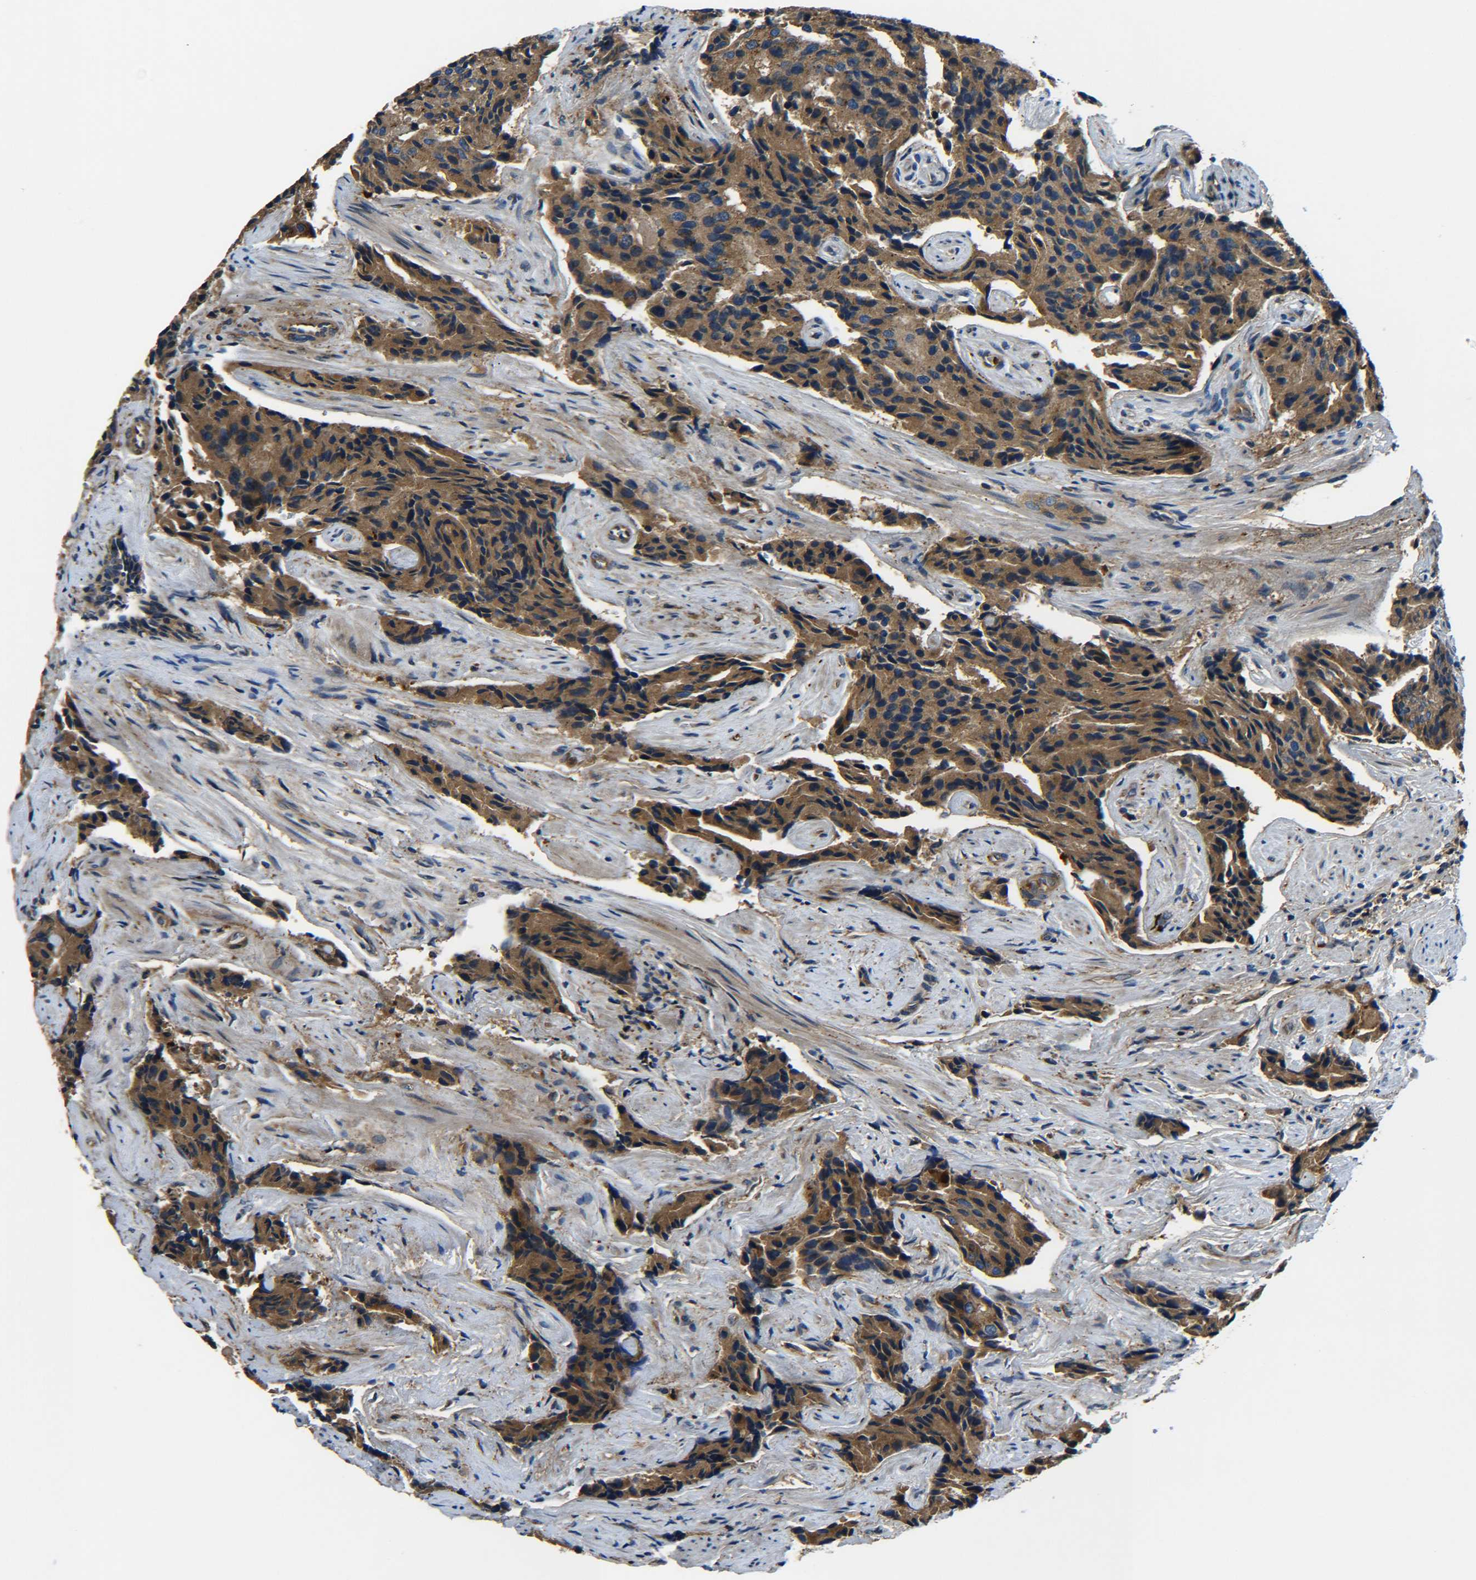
{"staining": {"intensity": "strong", "quantity": ">75%", "location": "cytoplasmic/membranous"}, "tissue": "prostate cancer", "cell_type": "Tumor cells", "image_type": "cancer", "snomed": [{"axis": "morphology", "description": "Adenocarcinoma, High grade"}, {"axis": "topography", "description": "Prostate"}], "caption": "Tumor cells show high levels of strong cytoplasmic/membranous positivity in about >75% of cells in prostate adenocarcinoma (high-grade).", "gene": "RAB1B", "patient": {"sex": "male", "age": 58}}